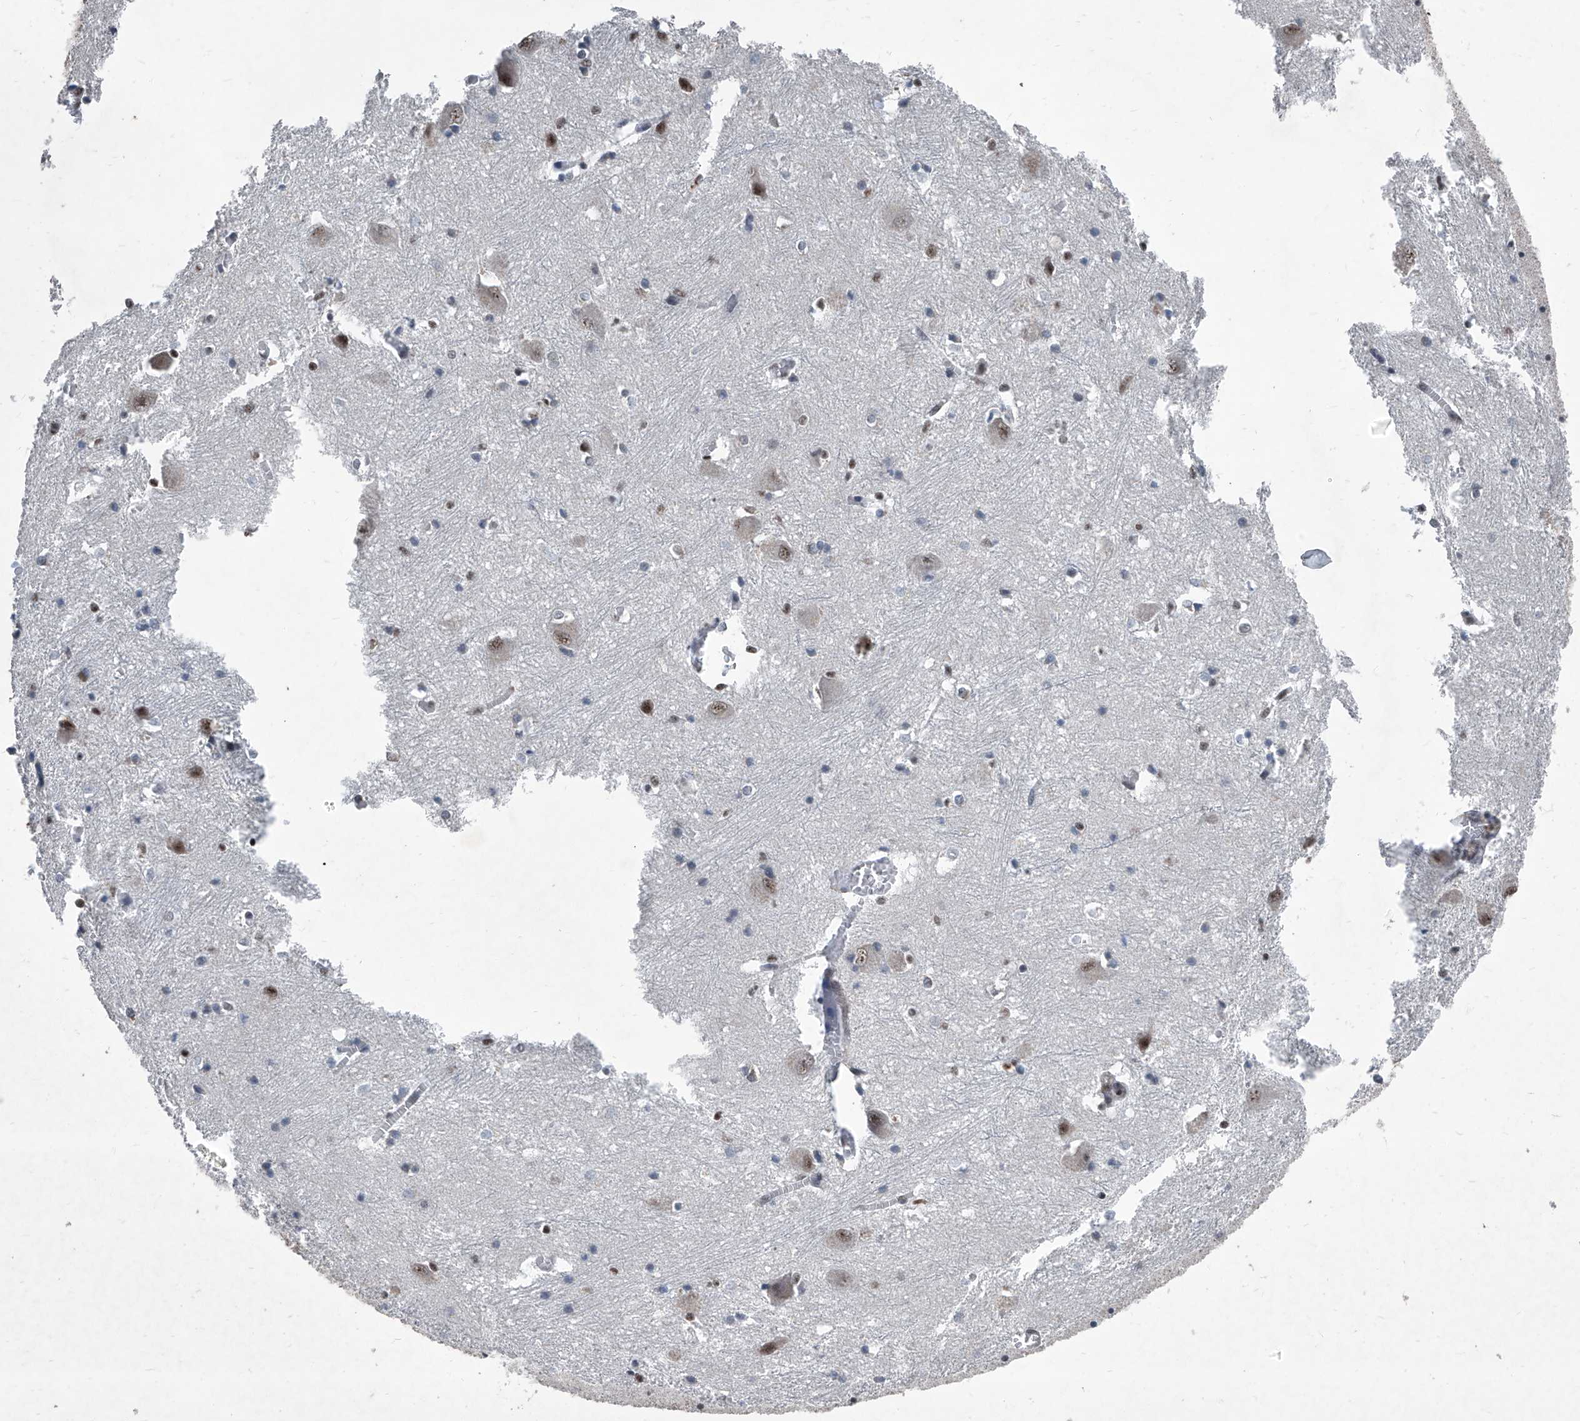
{"staining": {"intensity": "moderate", "quantity": "25%-75%", "location": "nuclear"}, "tissue": "caudate", "cell_type": "Glial cells", "image_type": "normal", "snomed": [{"axis": "morphology", "description": "Normal tissue, NOS"}, {"axis": "topography", "description": "Lateral ventricle wall"}], "caption": "High-magnification brightfield microscopy of benign caudate stained with DAB (brown) and counterstained with hematoxylin (blue). glial cells exhibit moderate nuclear expression is seen in about25%-75% of cells.", "gene": "DDX39B", "patient": {"sex": "male", "age": 37}}